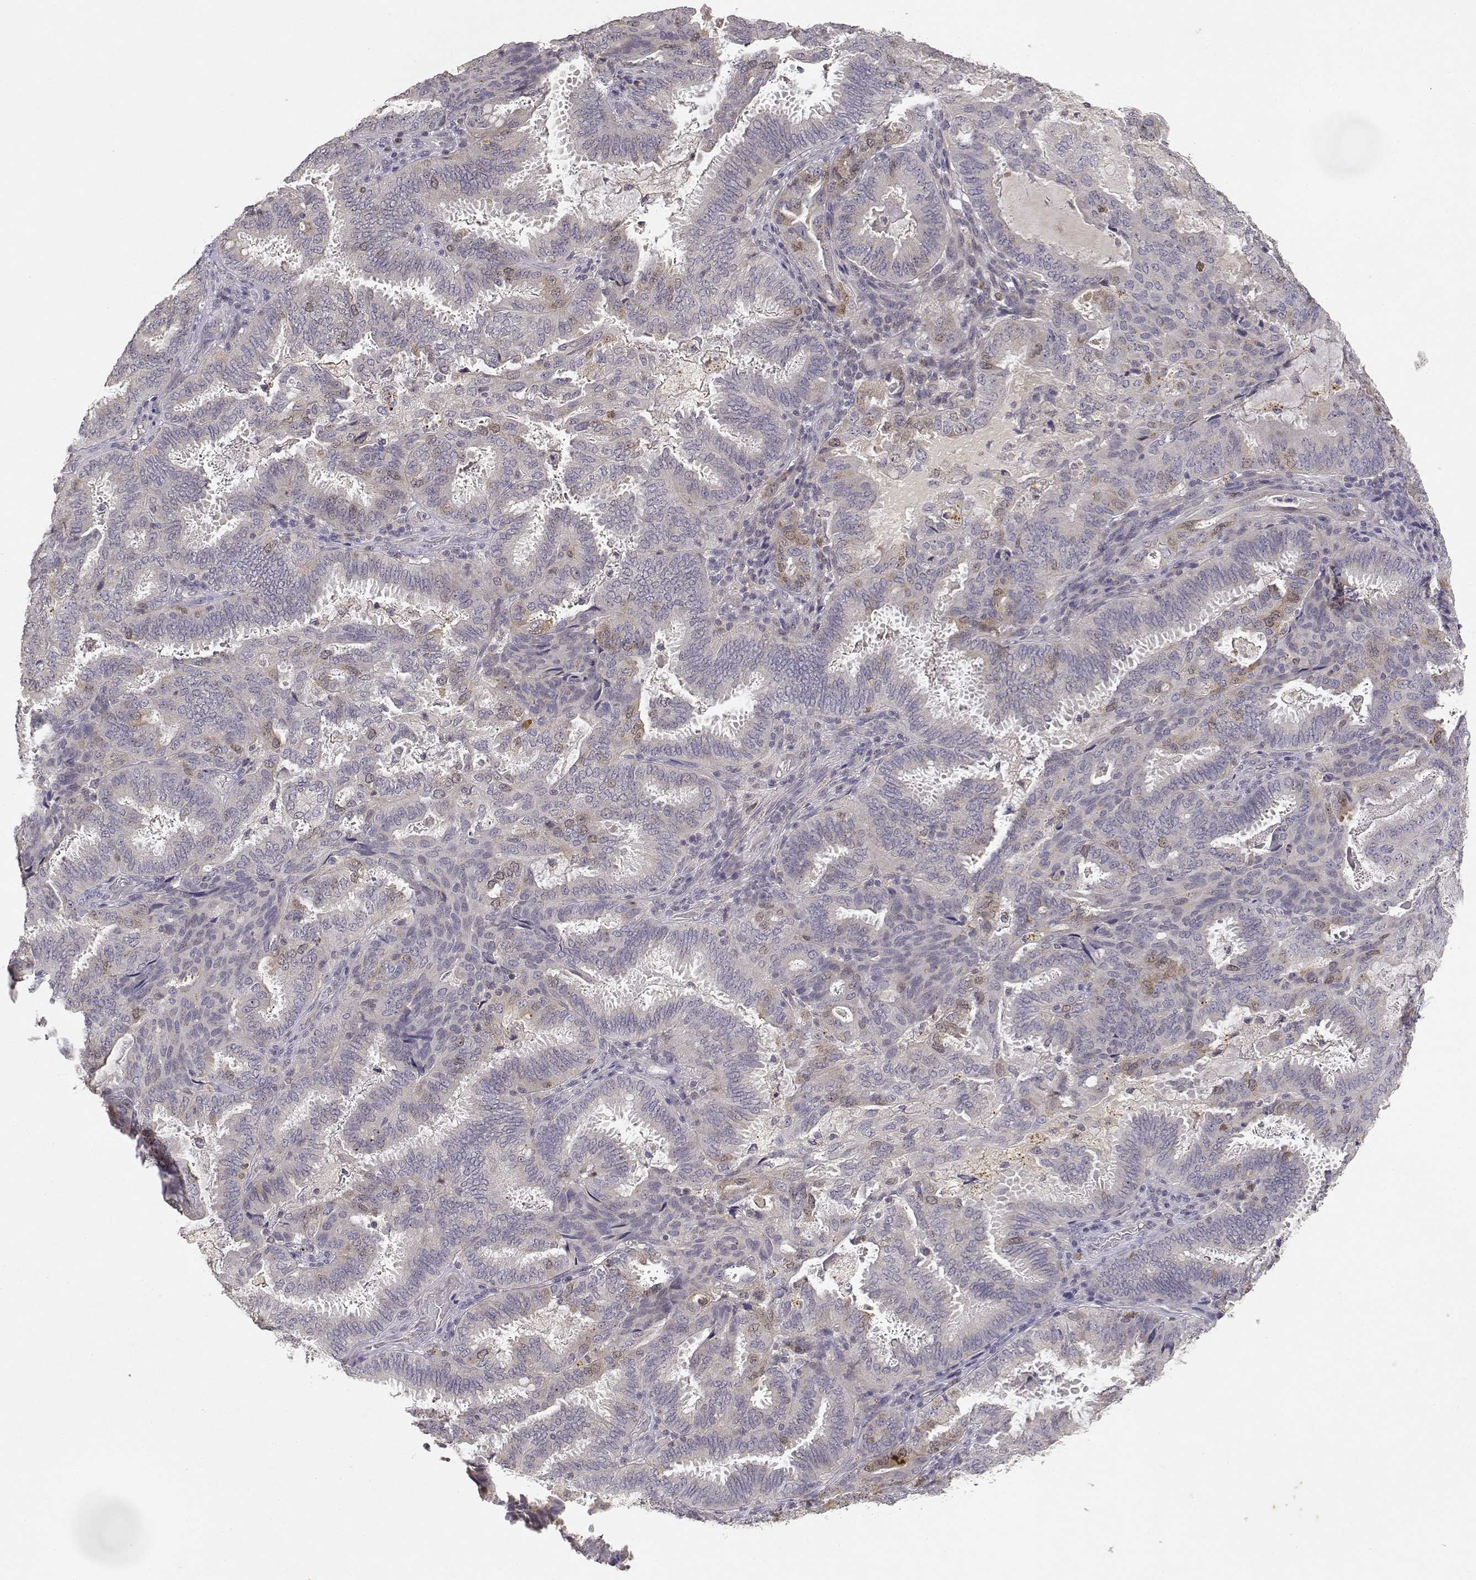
{"staining": {"intensity": "moderate", "quantity": "<25%", "location": "cytoplasmic/membranous,nuclear"}, "tissue": "ovarian cancer", "cell_type": "Tumor cells", "image_type": "cancer", "snomed": [{"axis": "morphology", "description": "Carcinoma, endometroid"}, {"axis": "topography", "description": "Ovary"}], "caption": "Ovarian endometroid carcinoma stained for a protein (brown) demonstrates moderate cytoplasmic/membranous and nuclear positive expression in approximately <25% of tumor cells.", "gene": "RAD51", "patient": {"sex": "female", "age": 41}}